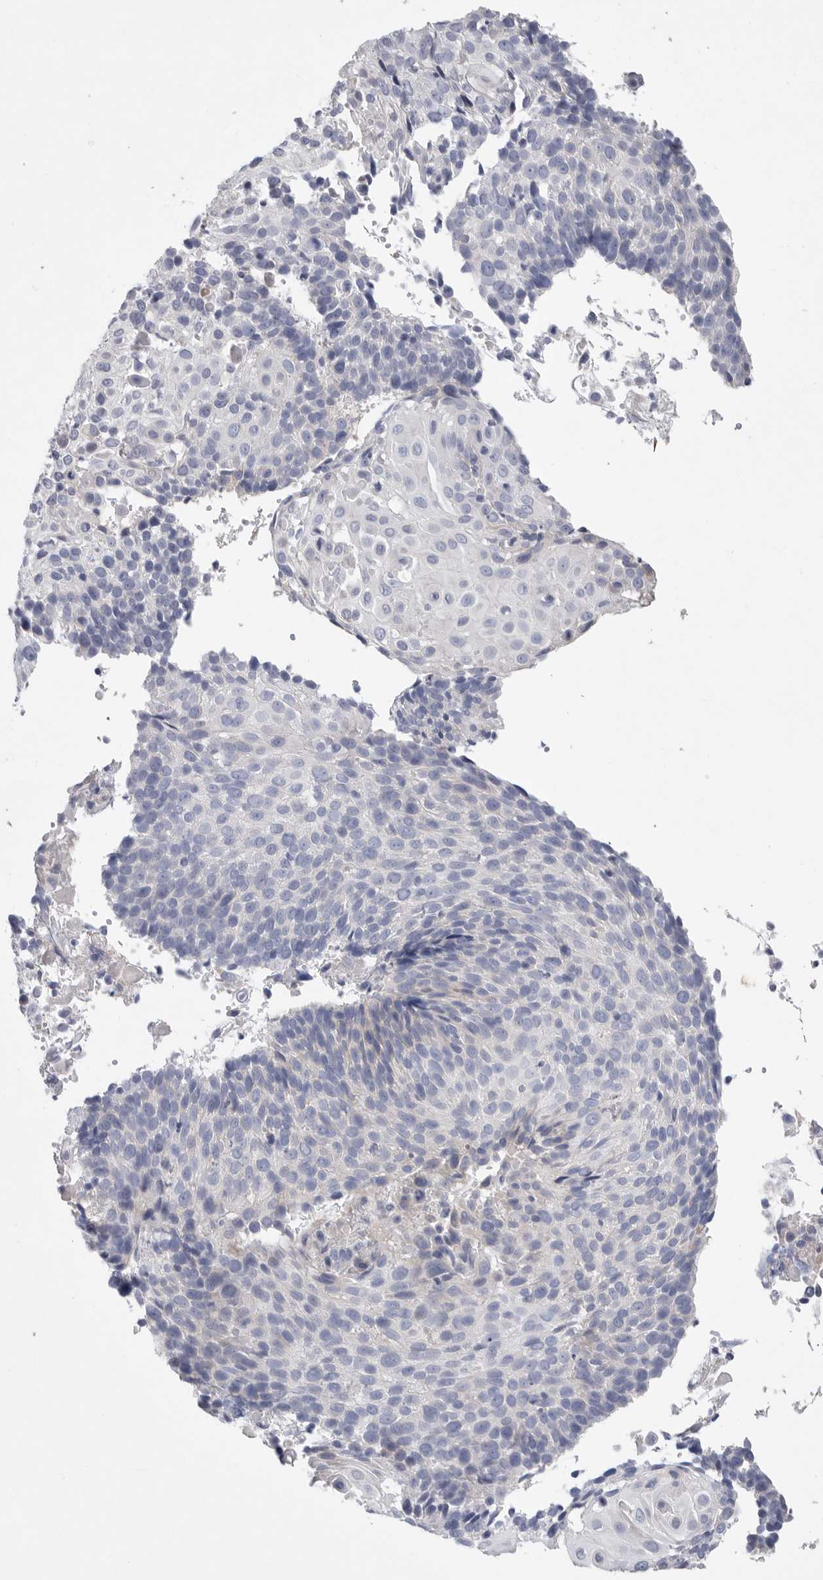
{"staining": {"intensity": "negative", "quantity": "none", "location": "none"}, "tissue": "cervical cancer", "cell_type": "Tumor cells", "image_type": "cancer", "snomed": [{"axis": "morphology", "description": "Squamous cell carcinoma, NOS"}, {"axis": "topography", "description": "Cervix"}], "caption": "The immunohistochemistry (IHC) image has no significant positivity in tumor cells of cervical cancer tissue.", "gene": "CAMK2B", "patient": {"sex": "female", "age": 74}}